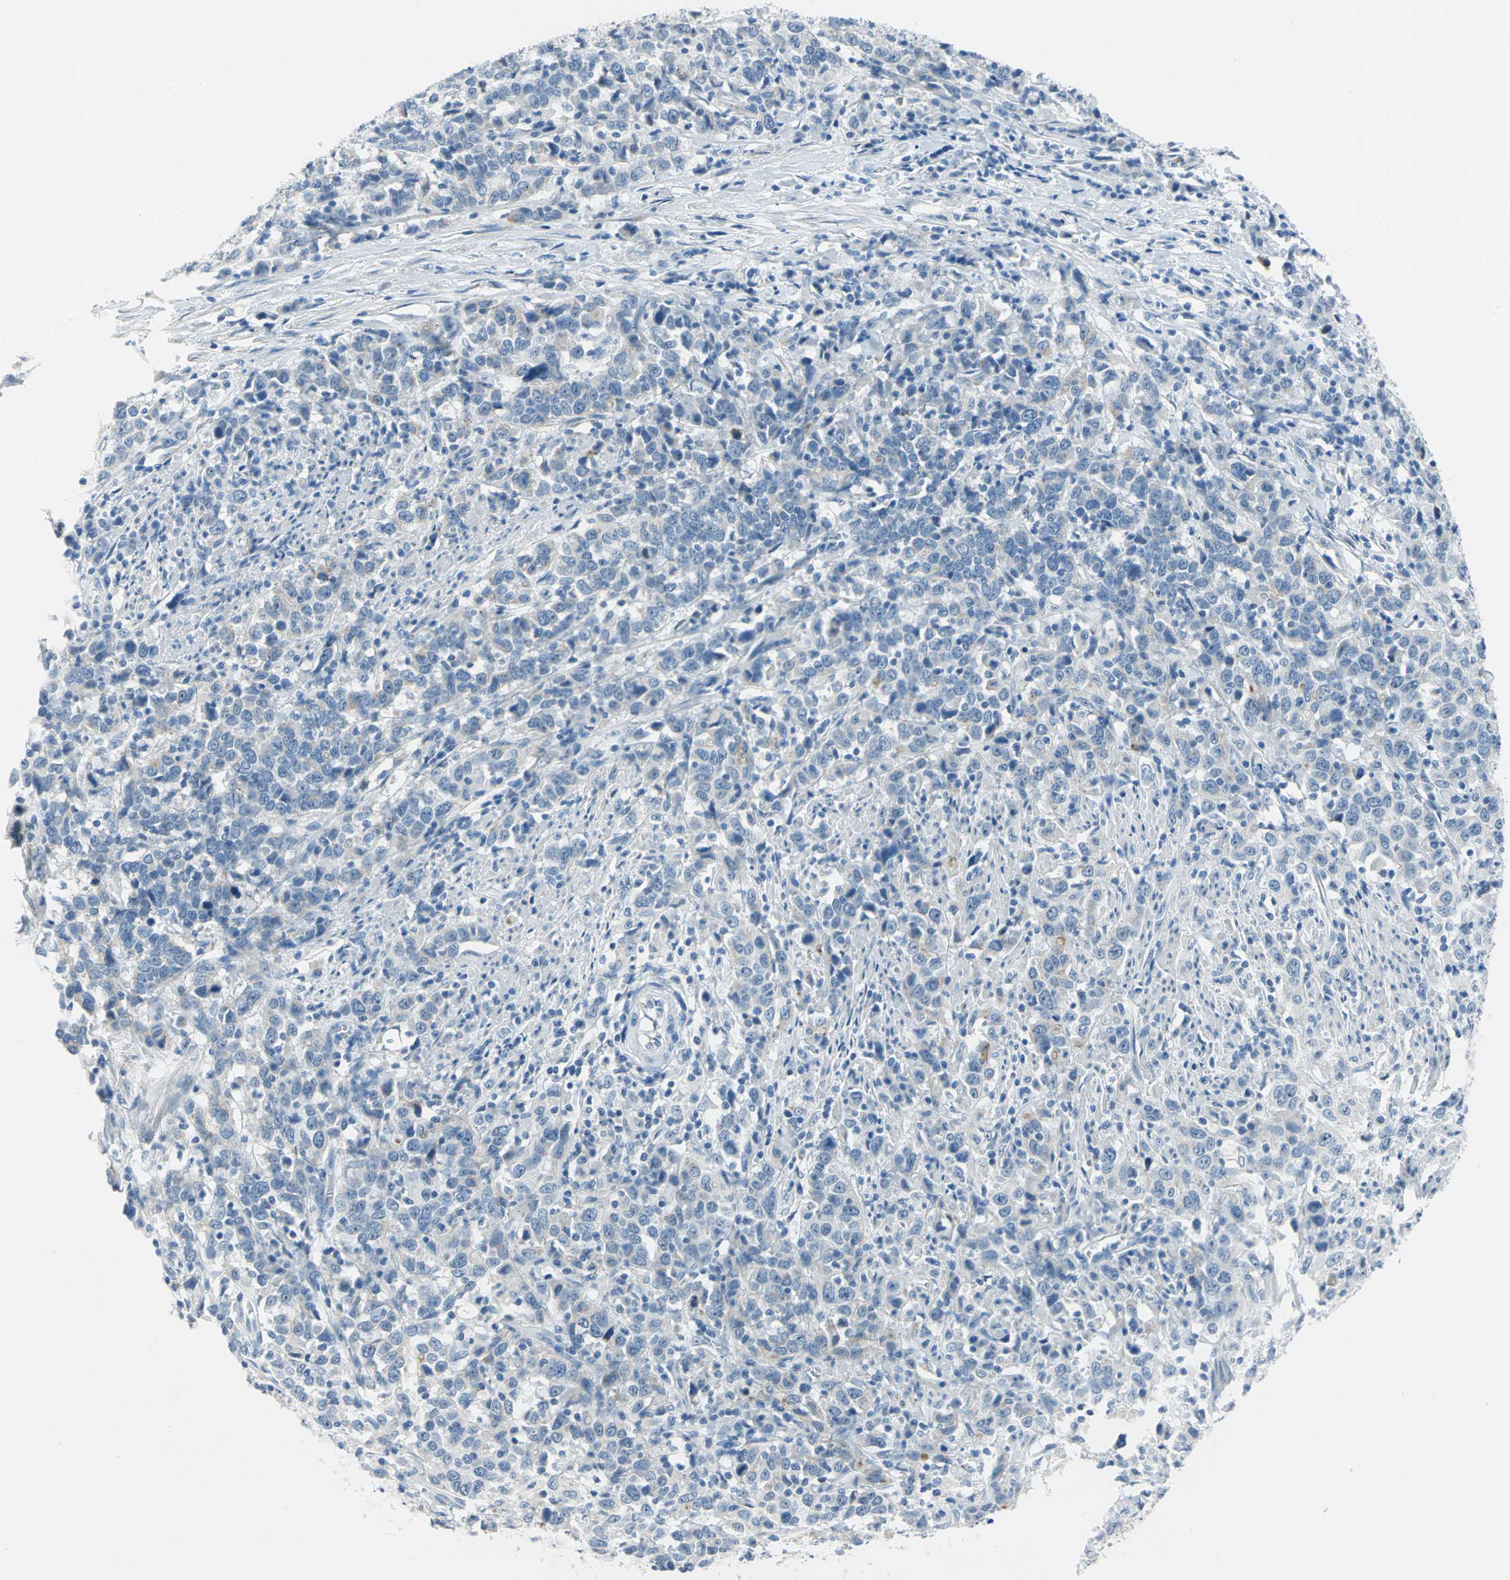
{"staining": {"intensity": "negative", "quantity": "none", "location": "none"}, "tissue": "urothelial cancer", "cell_type": "Tumor cells", "image_type": "cancer", "snomed": [{"axis": "morphology", "description": "Urothelial carcinoma, High grade"}, {"axis": "topography", "description": "Urinary bladder"}], "caption": "IHC of urothelial cancer exhibits no positivity in tumor cells.", "gene": "MUC4", "patient": {"sex": "male", "age": 61}}